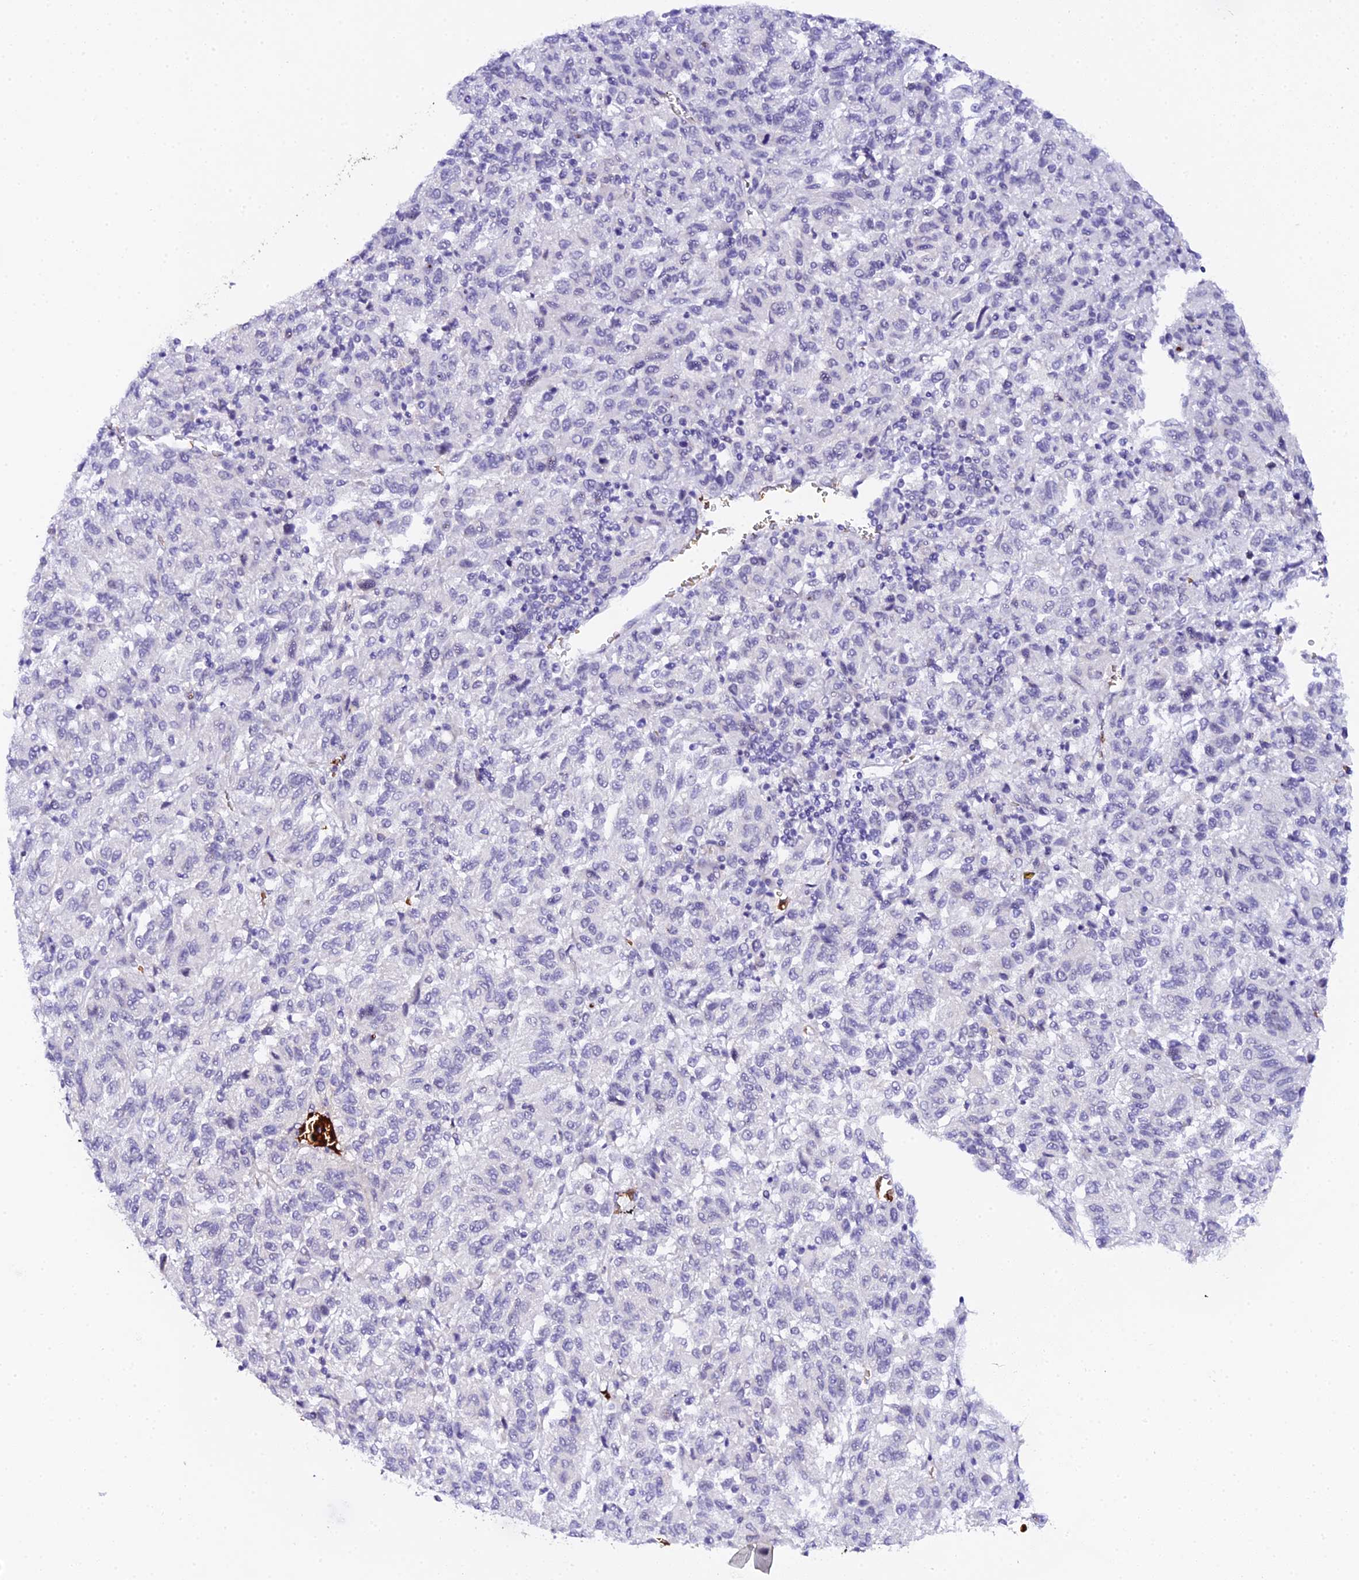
{"staining": {"intensity": "negative", "quantity": "none", "location": "none"}, "tissue": "melanoma", "cell_type": "Tumor cells", "image_type": "cancer", "snomed": [{"axis": "morphology", "description": "Malignant melanoma, Metastatic site"}, {"axis": "topography", "description": "Lung"}], "caption": "Tumor cells are negative for brown protein staining in malignant melanoma (metastatic site).", "gene": "CFAP45", "patient": {"sex": "male", "age": 64}}